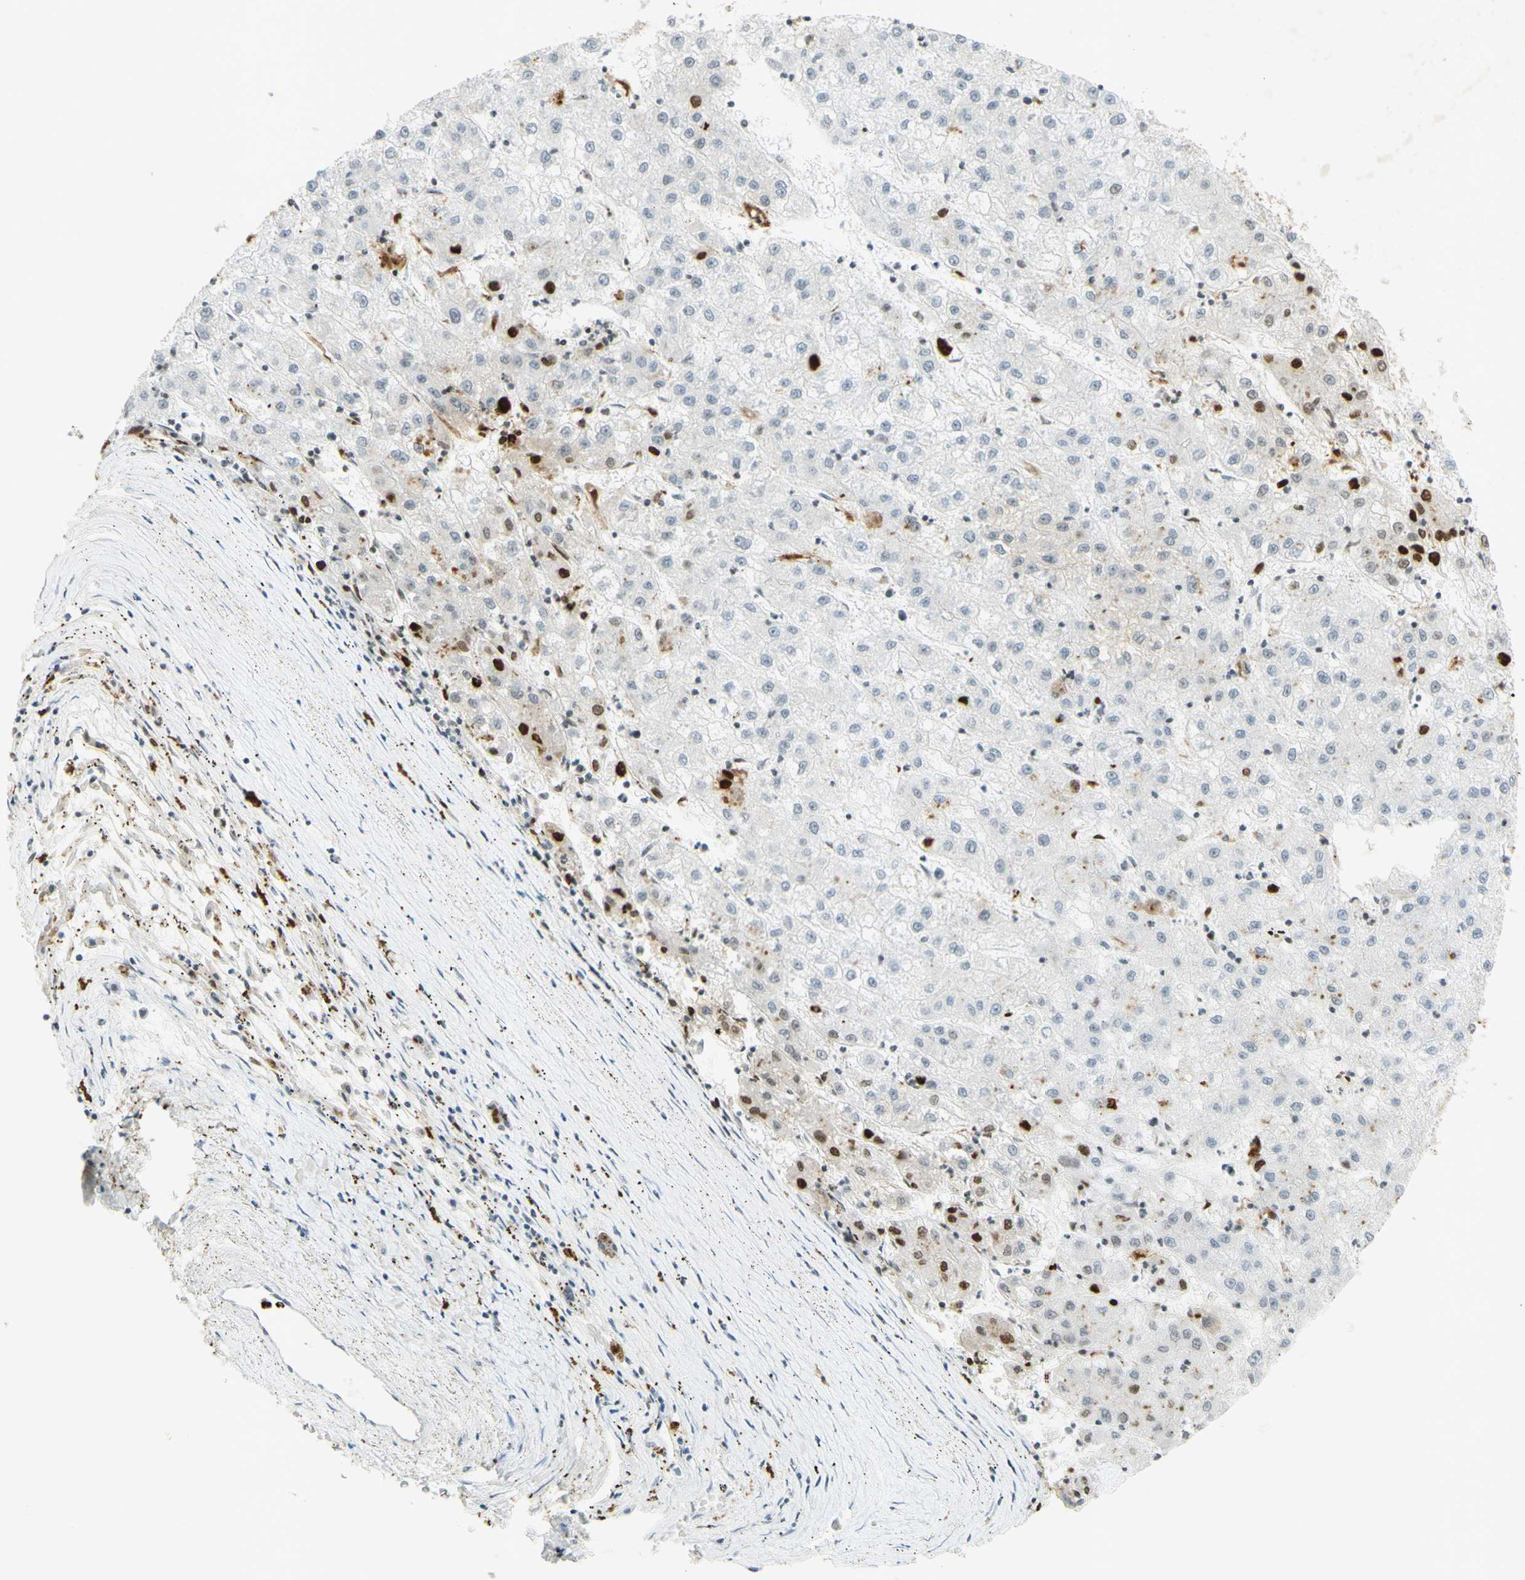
{"staining": {"intensity": "negative", "quantity": "none", "location": "none"}, "tissue": "liver cancer", "cell_type": "Tumor cells", "image_type": "cancer", "snomed": [{"axis": "morphology", "description": "Carcinoma, Hepatocellular, NOS"}, {"axis": "topography", "description": "Liver"}], "caption": "Immunohistochemical staining of human hepatocellular carcinoma (liver) demonstrates no significant positivity in tumor cells.", "gene": "IRF1", "patient": {"sex": "male", "age": 72}}